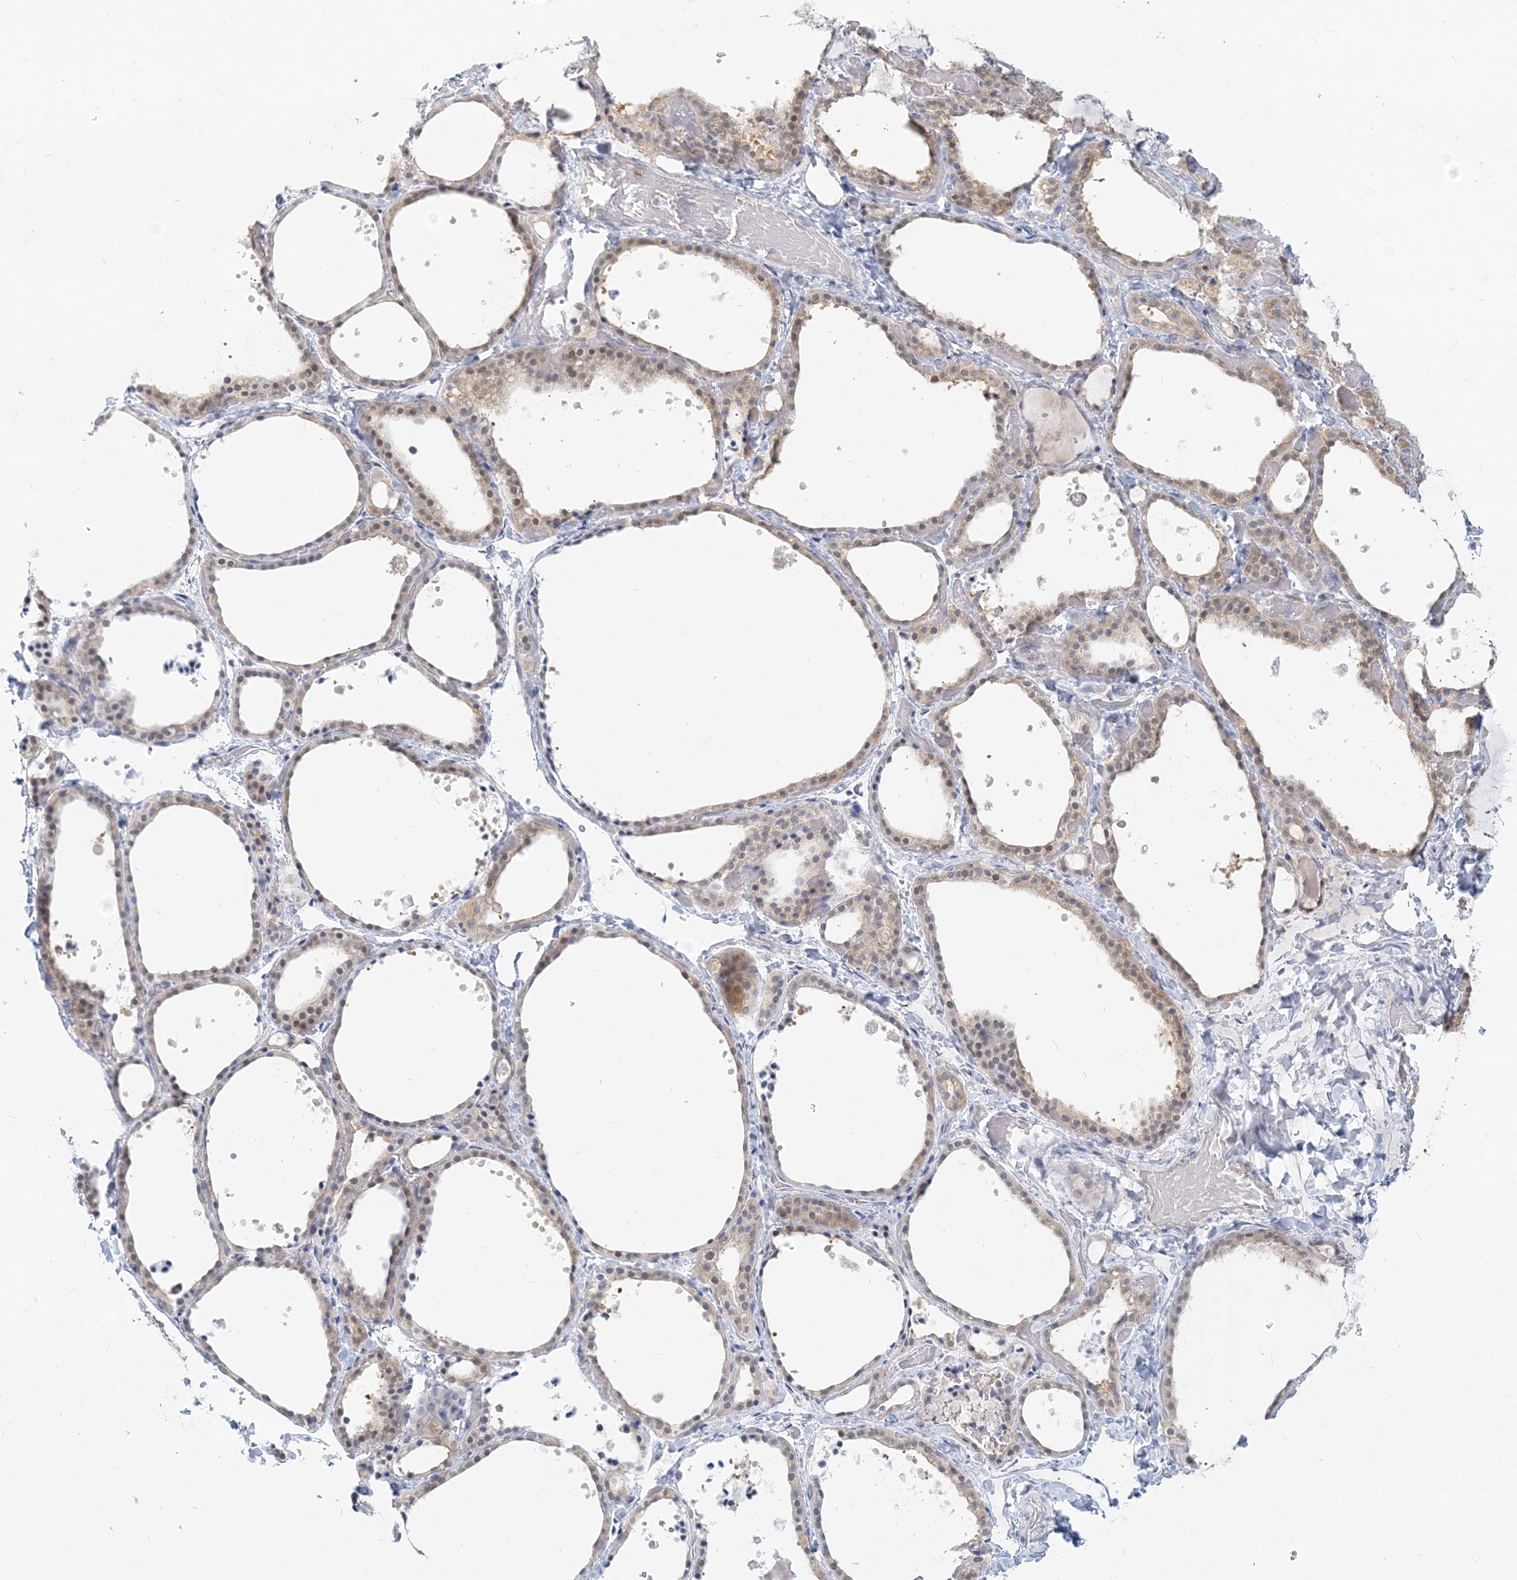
{"staining": {"intensity": "negative", "quantity": "none", "location": "none"}, "tissue": "thyroid gland", "cell_type": "Glandular cells", "image_type": "normal", "snomed": [{"axis": "morphology", "description": "Normal tissue, NOS"}, {"axis": "topography", "description": "Thyroid gland"}], "caption": "This is a photomicrograph of immunohistochemistry (IHC) staining of normal thyroid gland, which shows no staining in glandular cells. (Brightfield microscopy of DAB immunohistochemistry (IHC) at high magnification).", "gene": "GMPPA", "patient": {"sex": "female", "age": 44}}